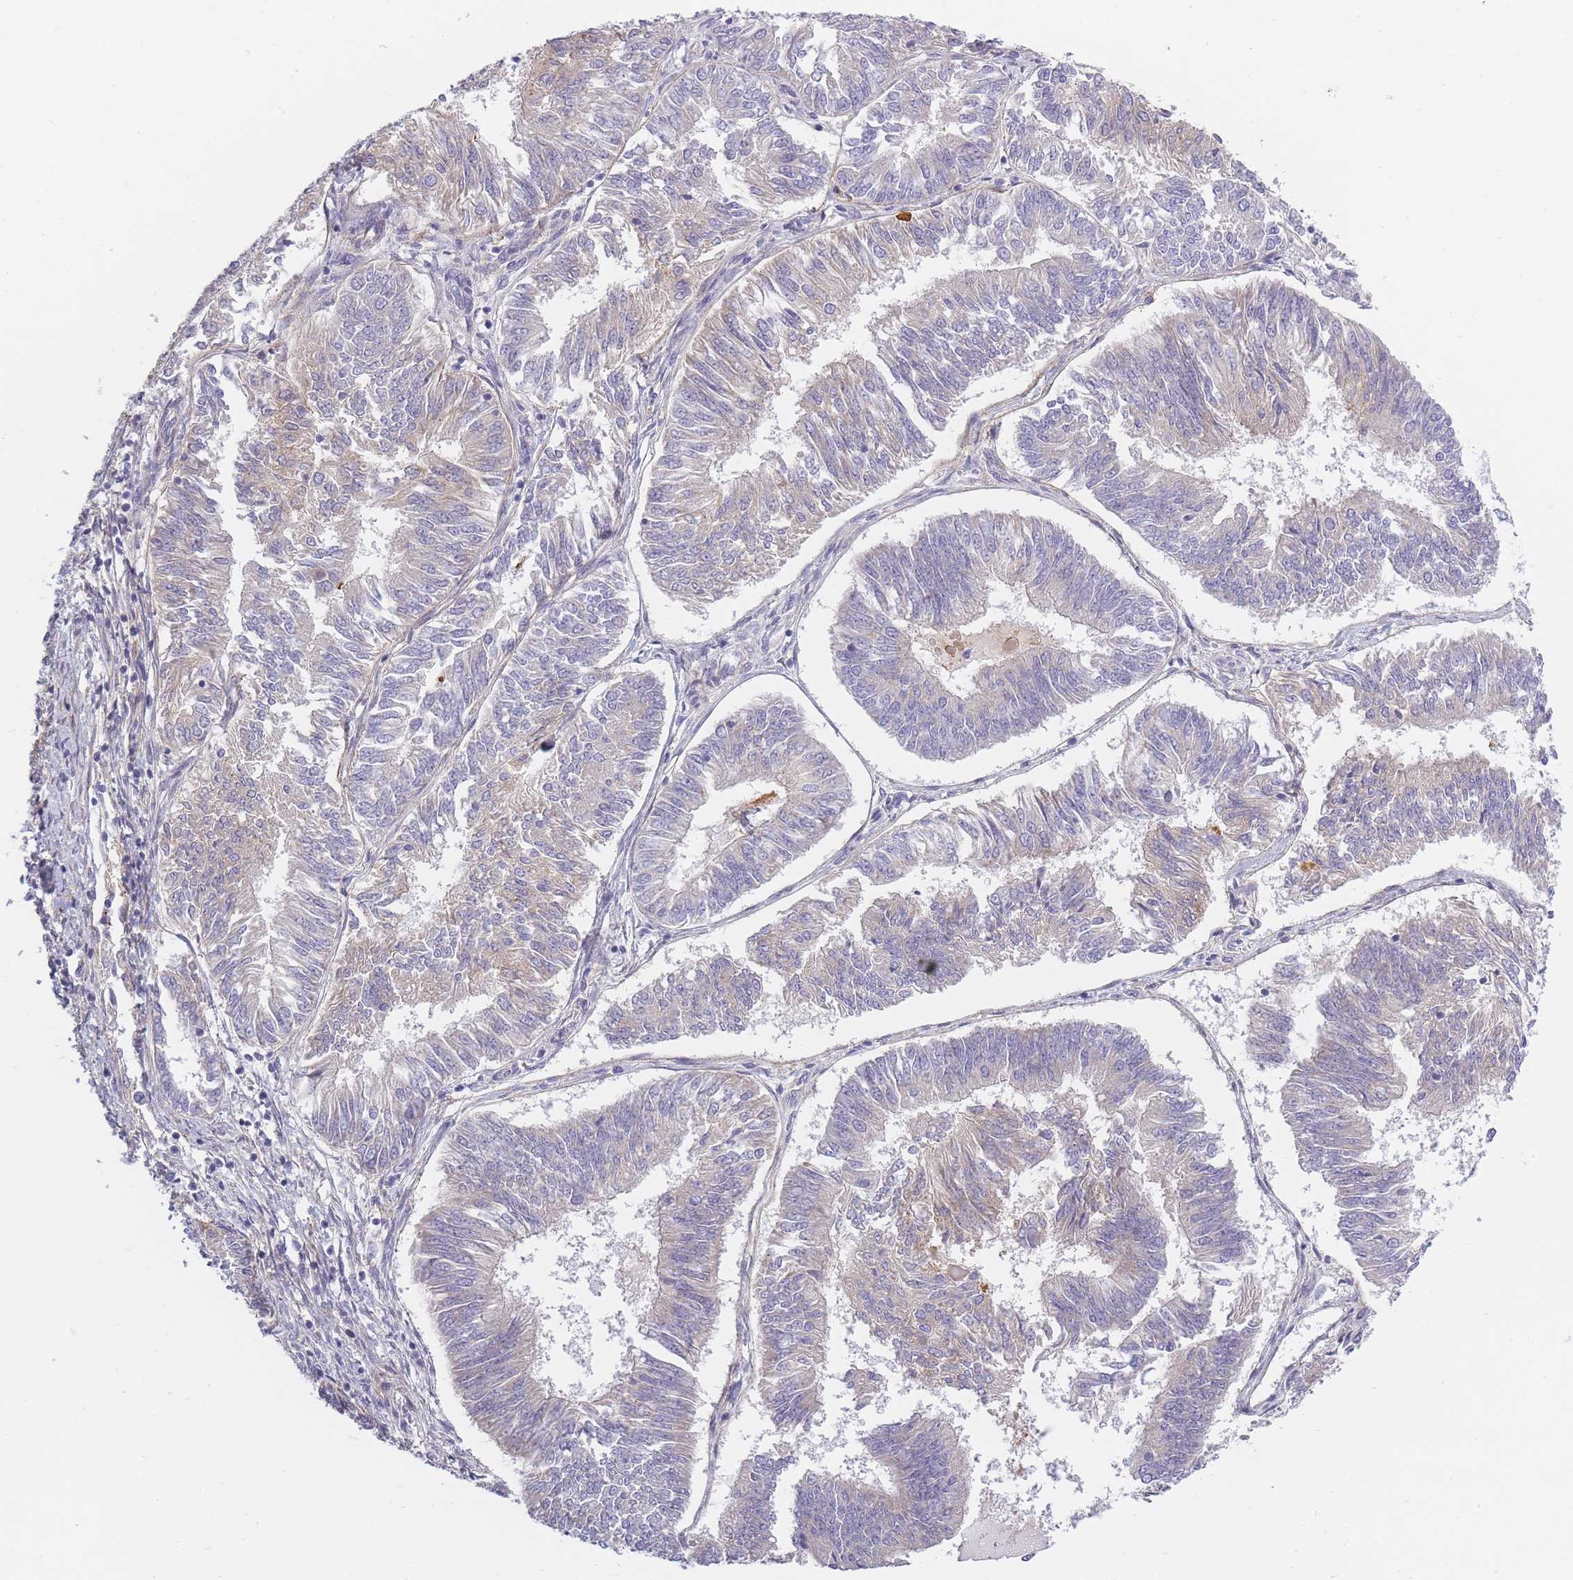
{"staining": {"intensity": "weak", "quantity": "<25%", "location": "cytoplasmic/membranous"}, "tissue": "endometrial cancer", "cell_type": "Tumor cells", "image_type": "cancer", "snomed": [{"axis": "morphology", "description": "Adenocarcinoma, NOS"}, {"axis": "topography", "description": "Endometrium"}], "caption": "DAB (3,3'-diaminobenzidine) immunohistochemical staining of endometrial cancer displays no significant staining in tumor cells.", "gene": "AP3M2", "patient": {"sex": "female", "age": 58}}